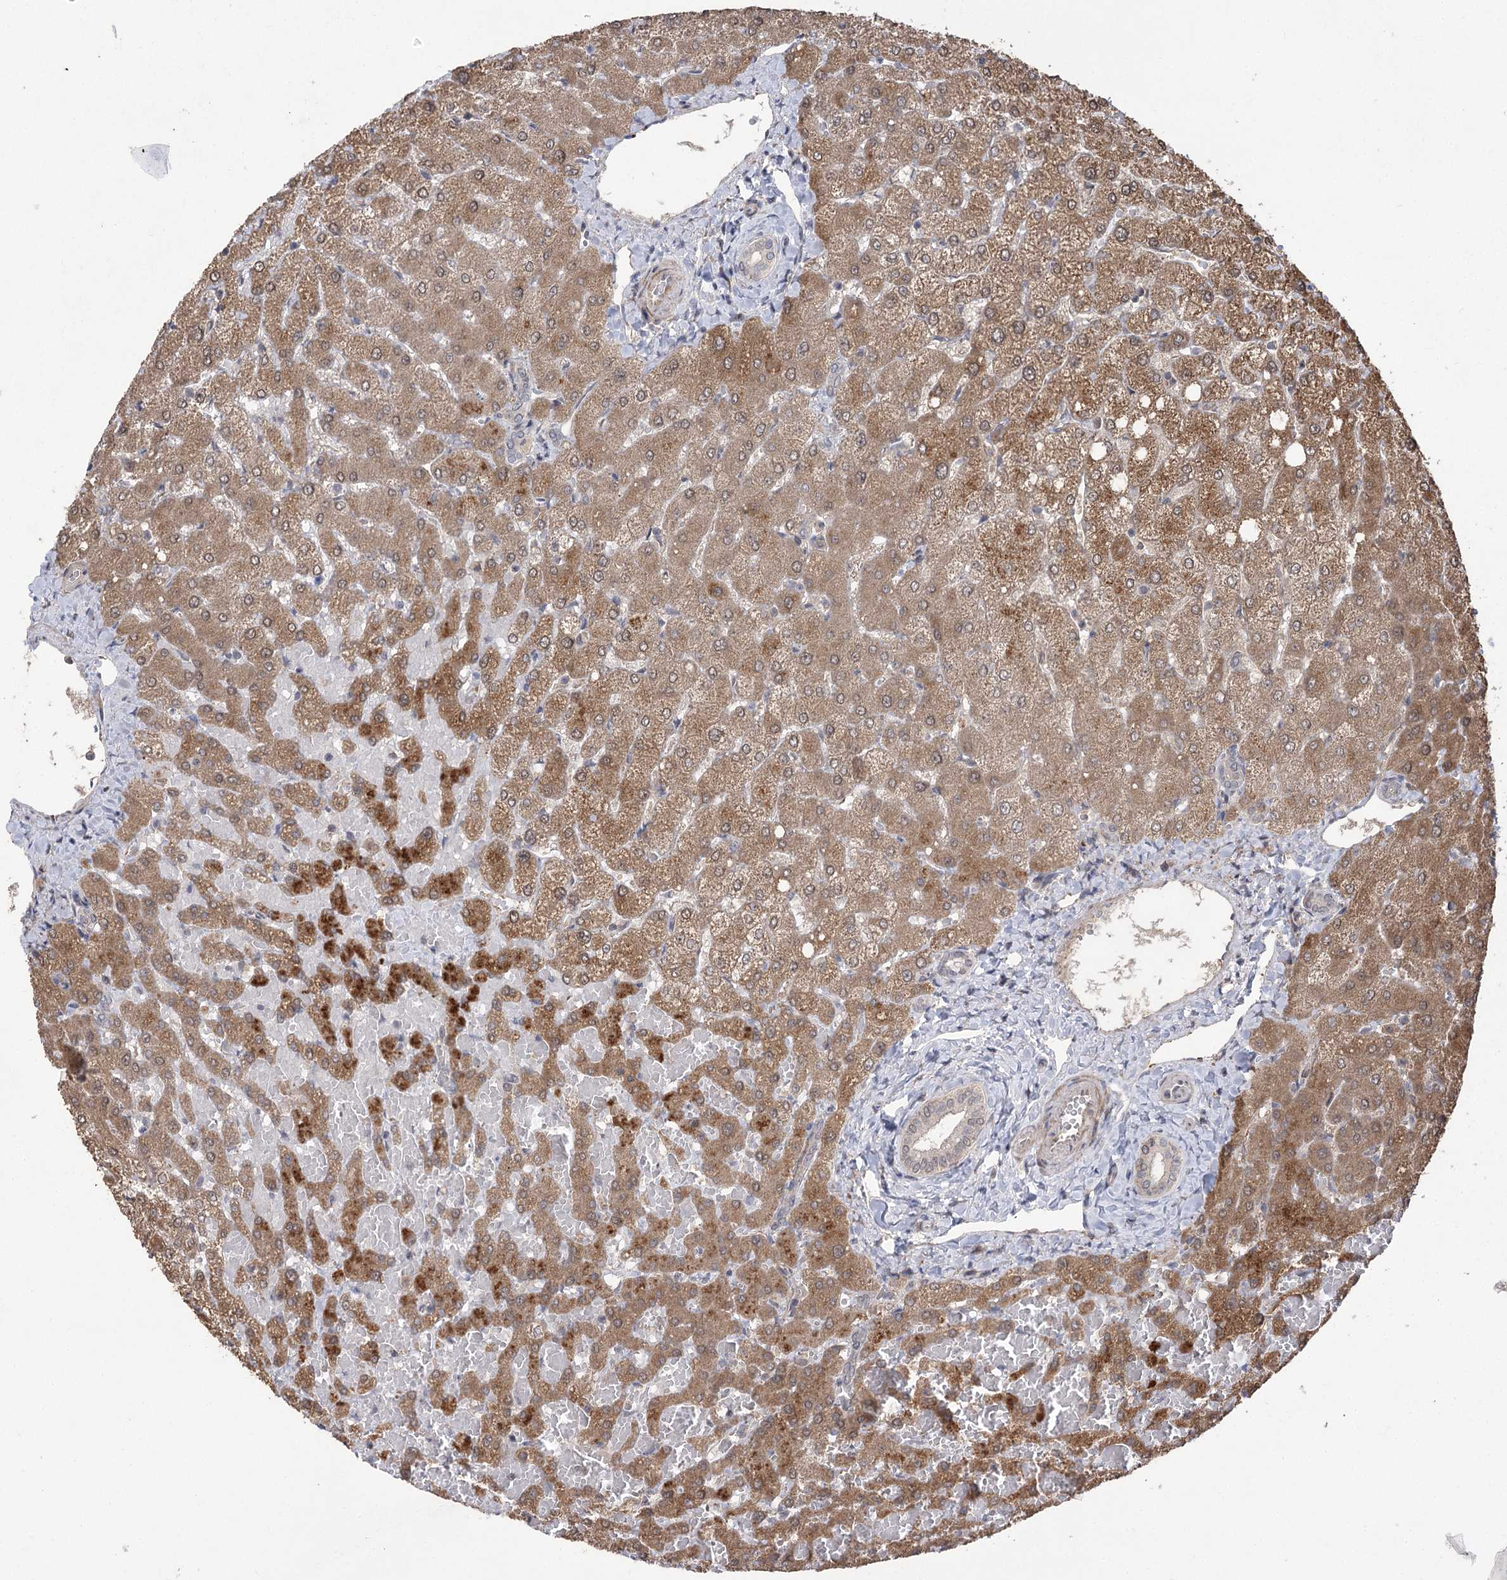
{"staining": {"intensity": "weak", "quantity": "<25%", "location": "cytoplasmic/membranous,nuclear"}, "tissue": "liver", "cell_type": "Cholangiocytes", "image_type": "normal", "snomed": [{"axis": "morphology", "description": "Normal tissue, NOS"}, {"axis": "topography", "description": "Liver"}], "caption": "This is an immunohistochemistry photomicrograph of benign liver. There is no staining in cholangiocytes.", "gene": "TENM2", "patient": {"sex": "female", "age": 54}}